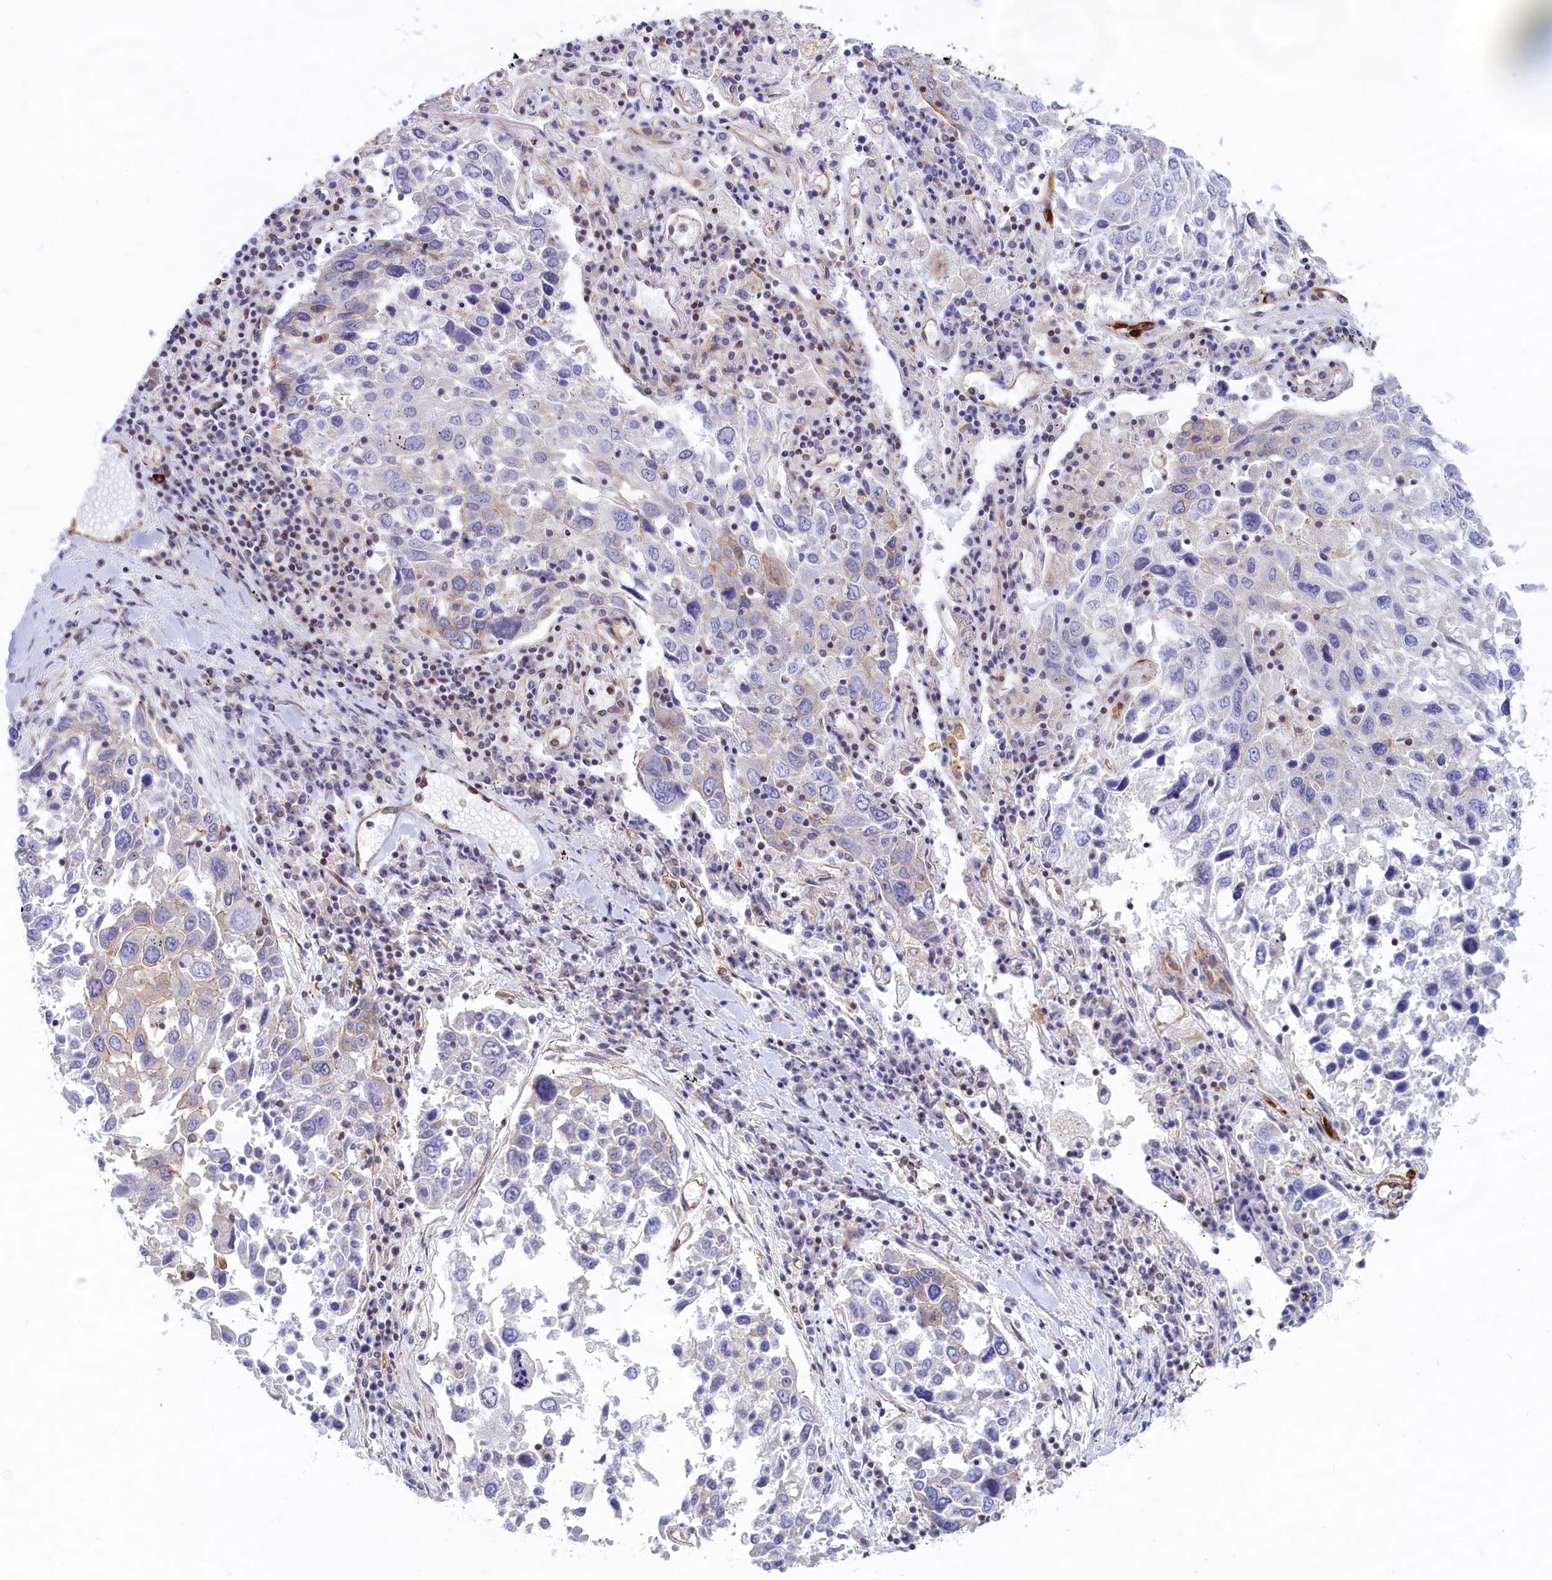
{"staining": {"intensity": "negative", "quantity": "none", "location": "none"}, "tissue": "lung cancer", "cell_type": "Tumor cells", "image_type": "cancer", "snomed": [{"axis": "morphology", "description": "Squamous cell carcinoma, NOS"}, {"axis": "topography", "description": "Lung"}], "caption": "Squamous cell carcinoma (lung) stained for a protein using IHC shows no staining tumor cells.", "gene": "ABCC12", "patient": {"sex": "male", "age": 65}}